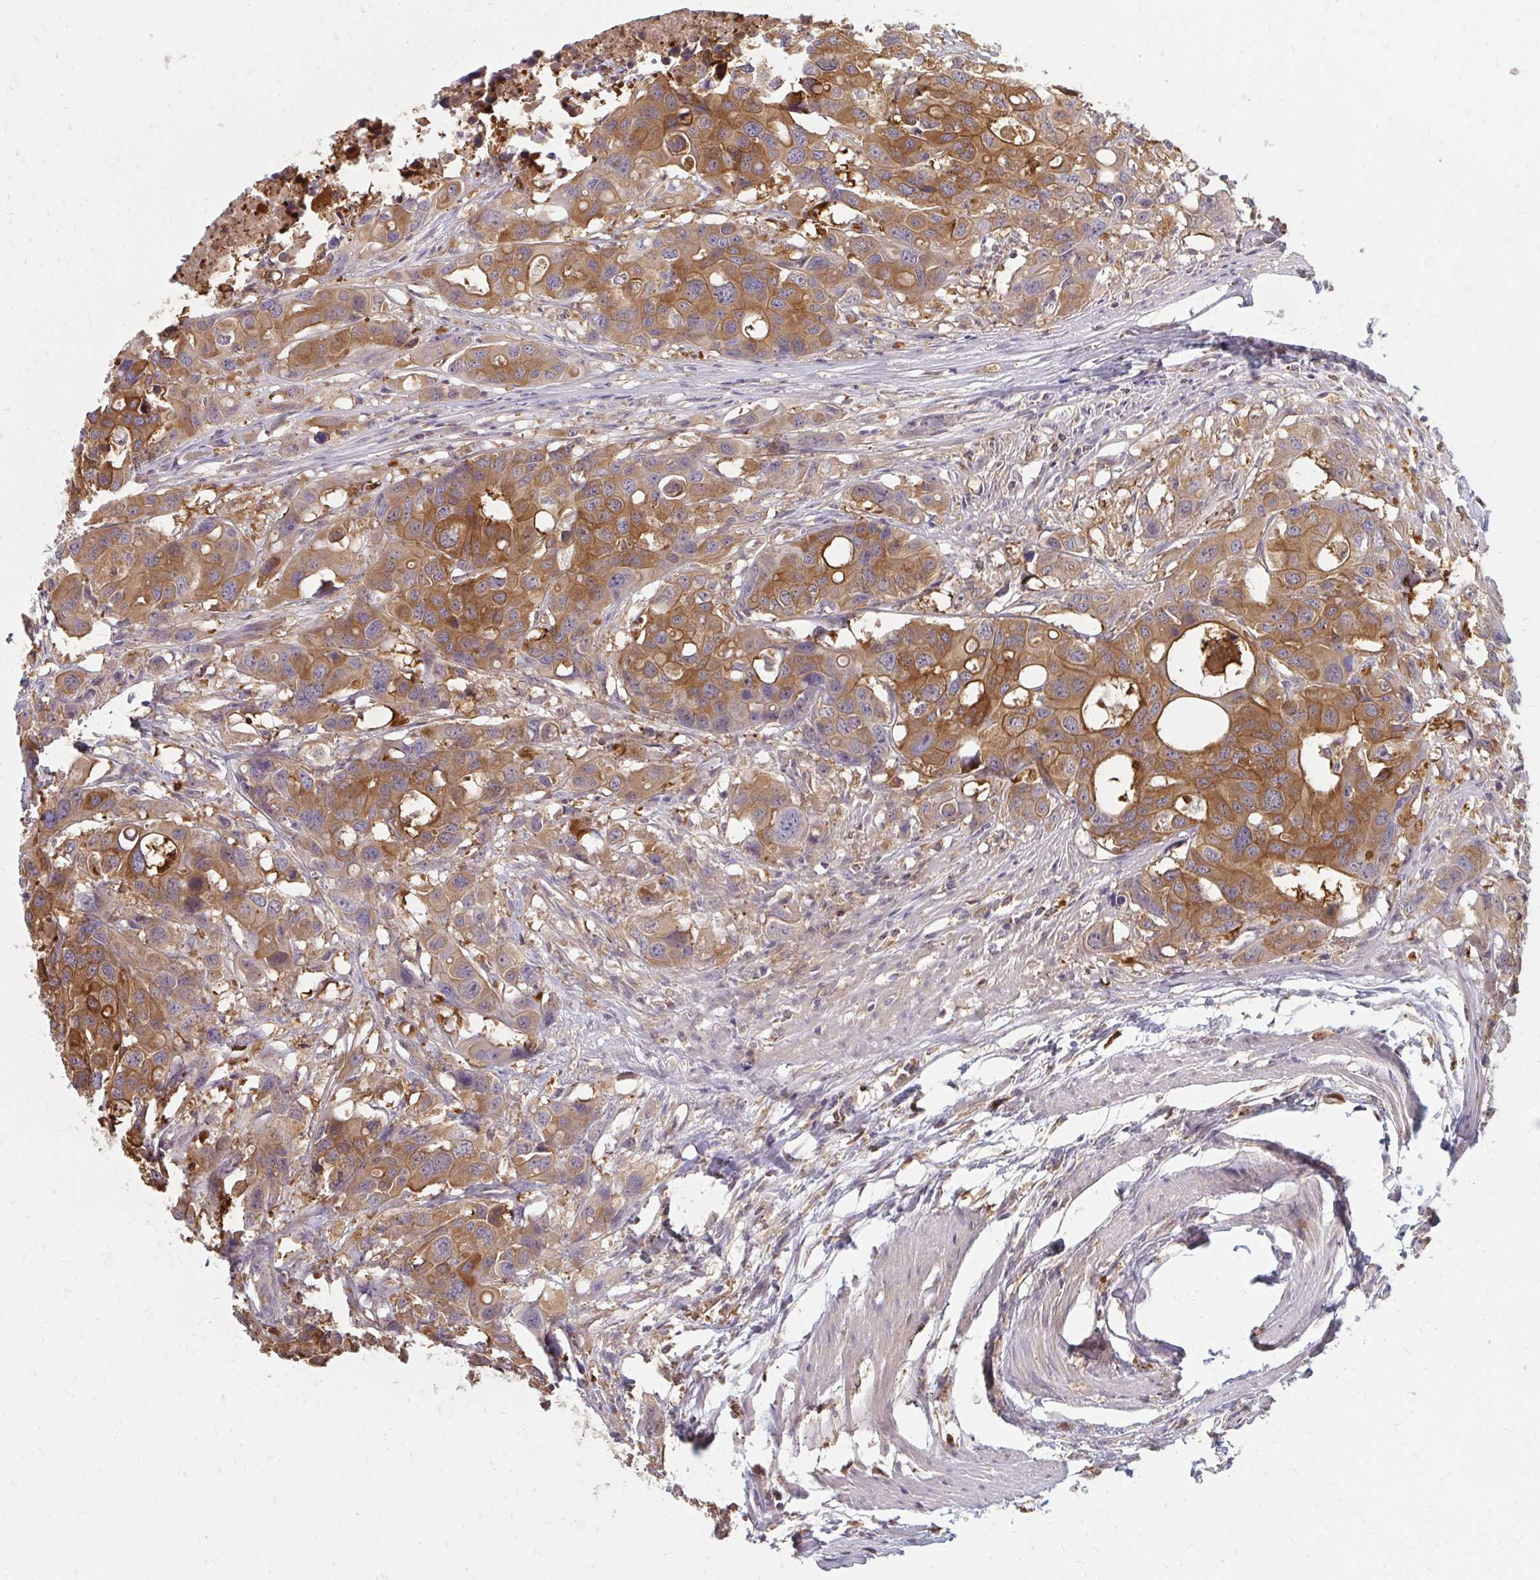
{"staining": {"intensity": "moderate", "quantity": ">75%", "location": "cytoplasmic/membranous"}, "tissue": "colorectal cancer", "cell_type": "Tumor cells", "image_type": "cancer", "snomed": [{"axis": "morphology", "description": "Adenocarcinoma, NOS"}, {"axis": "topography", "description": "Colon"}], "caption": "IHC histopathology image of human colorectal cancer stained for a protein (brown), which demonstrates medium levels of moderate cytoplasmic/membranous expression in about >75% of tumor cells.", "gene": "ZNF285", "patient": {"sex": "male", "age": 77}}